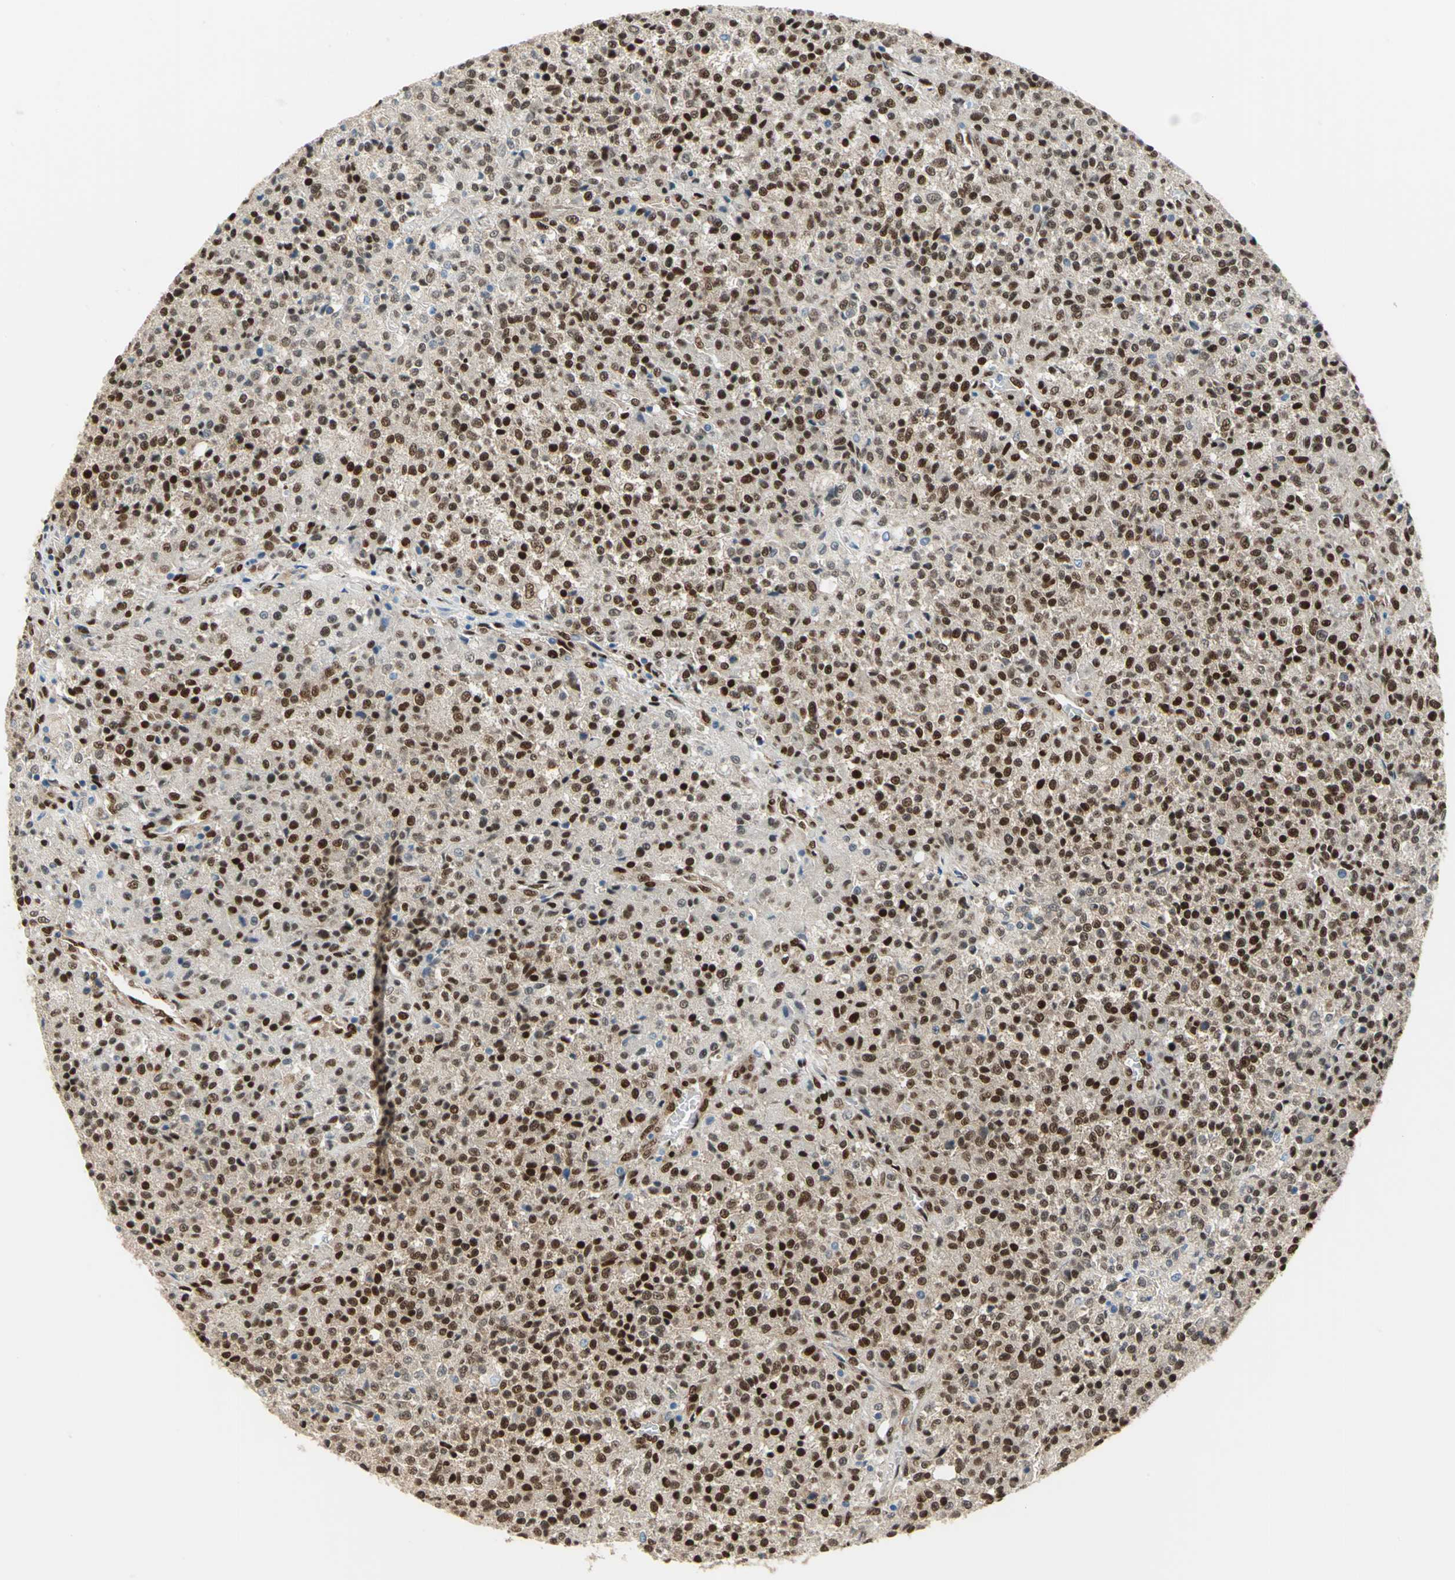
{"staining": {"intensity": "strong", "quantity": ">75%", "location": "cytoplasmic/membranous,nuclear"}, "tissue": "testis cancer", "cell_type": "Tumor cells", "image_type": "cancer", "snomed": [{"axis": "morphology", "description": "Seminoma, NOS"}, {"axis": "topography", "description": "Testis"}], "caption": "Immunohistochemical staining of human testis seminoma displays high levels of strong cytoplasmic/membranous and nuclear staining in about >75% of tumor cells.", "gene": "RBFOX2", "patient": {"sex": "male", "age": 59}}